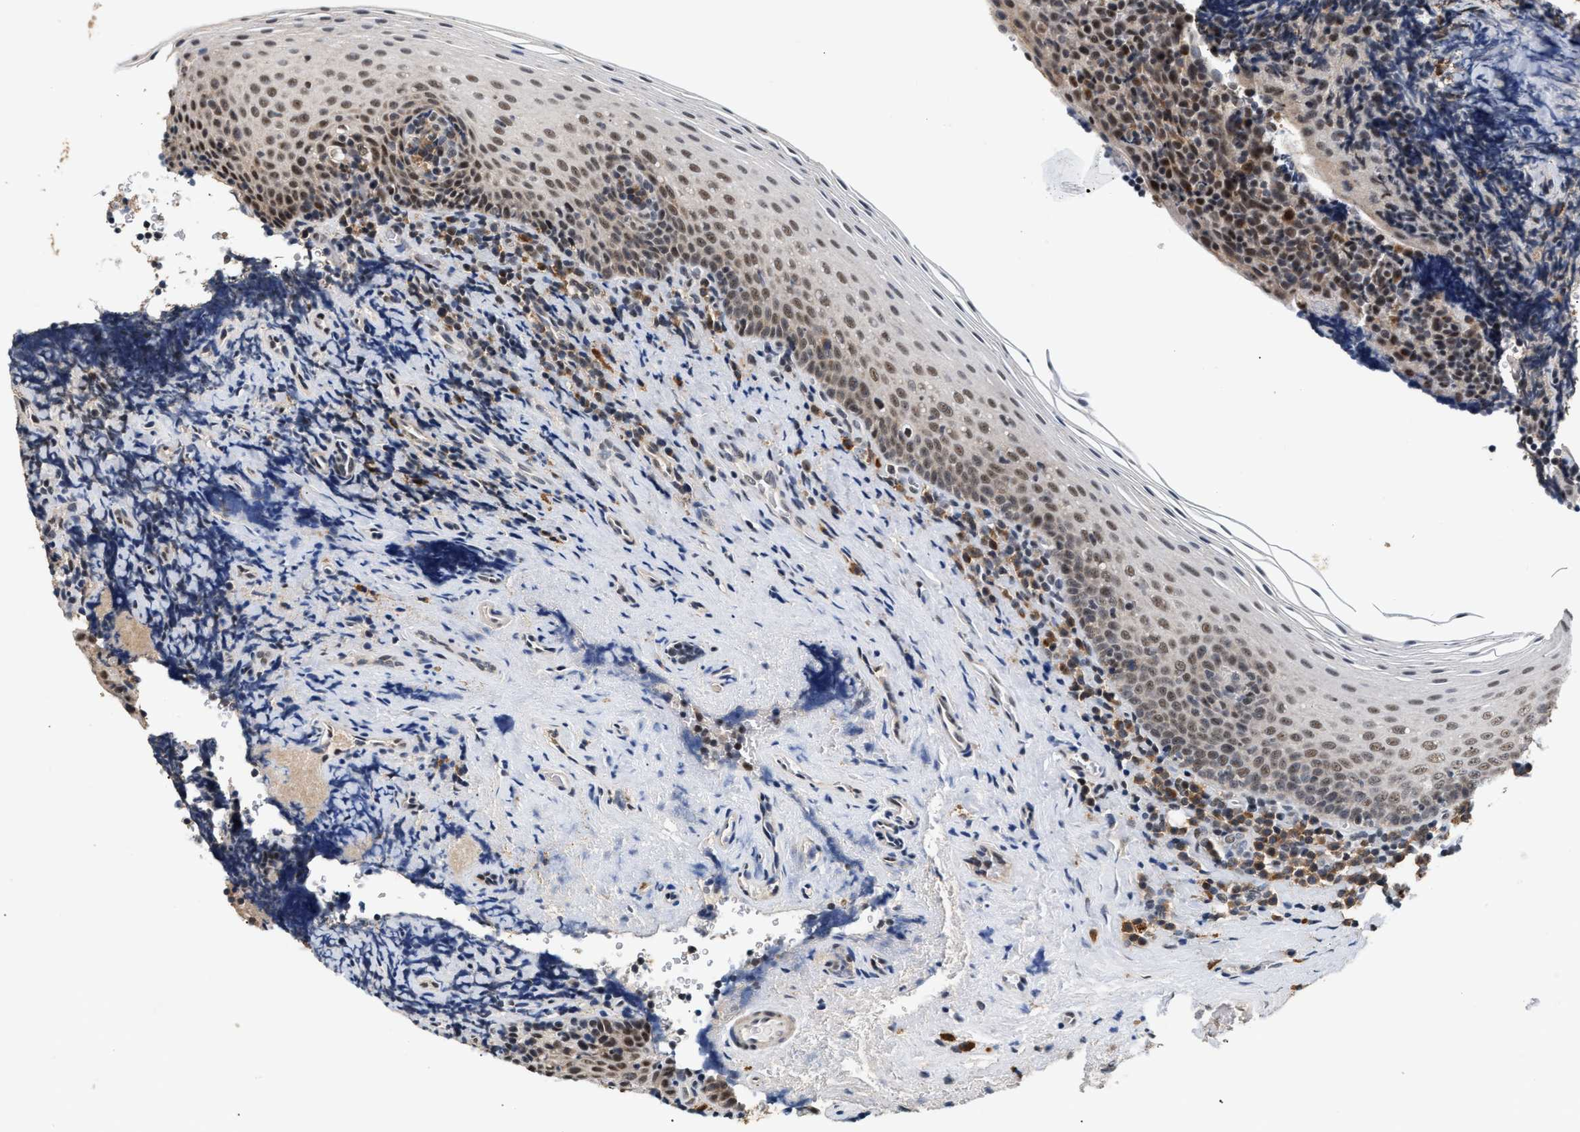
{"staining": {"intensity": "moderate", "quantity": "<25%", "location": "nuclear"}, "tissue": "tonsil", "cell_type": "Germinal center cells", "image_type": "normal", "snomed": [{"axis": "morphology", "description": "Normal tissue, NOS"}, {"axis": "morphology", "description": "Inflammation, NOS"}, {"axis": "topography", "description": "Tonsil"}], "caption": "Germinal center cells demonstrate low levels of moderate nuclear positivity in about <25% of cells in benign human tonsil. (Stains: DAB in brown, nuclei in blue, Microscopy: brightfield microscopy at high magnification).", "gene": "THOC1", "patient": {"sex": "female", "age": 31}}